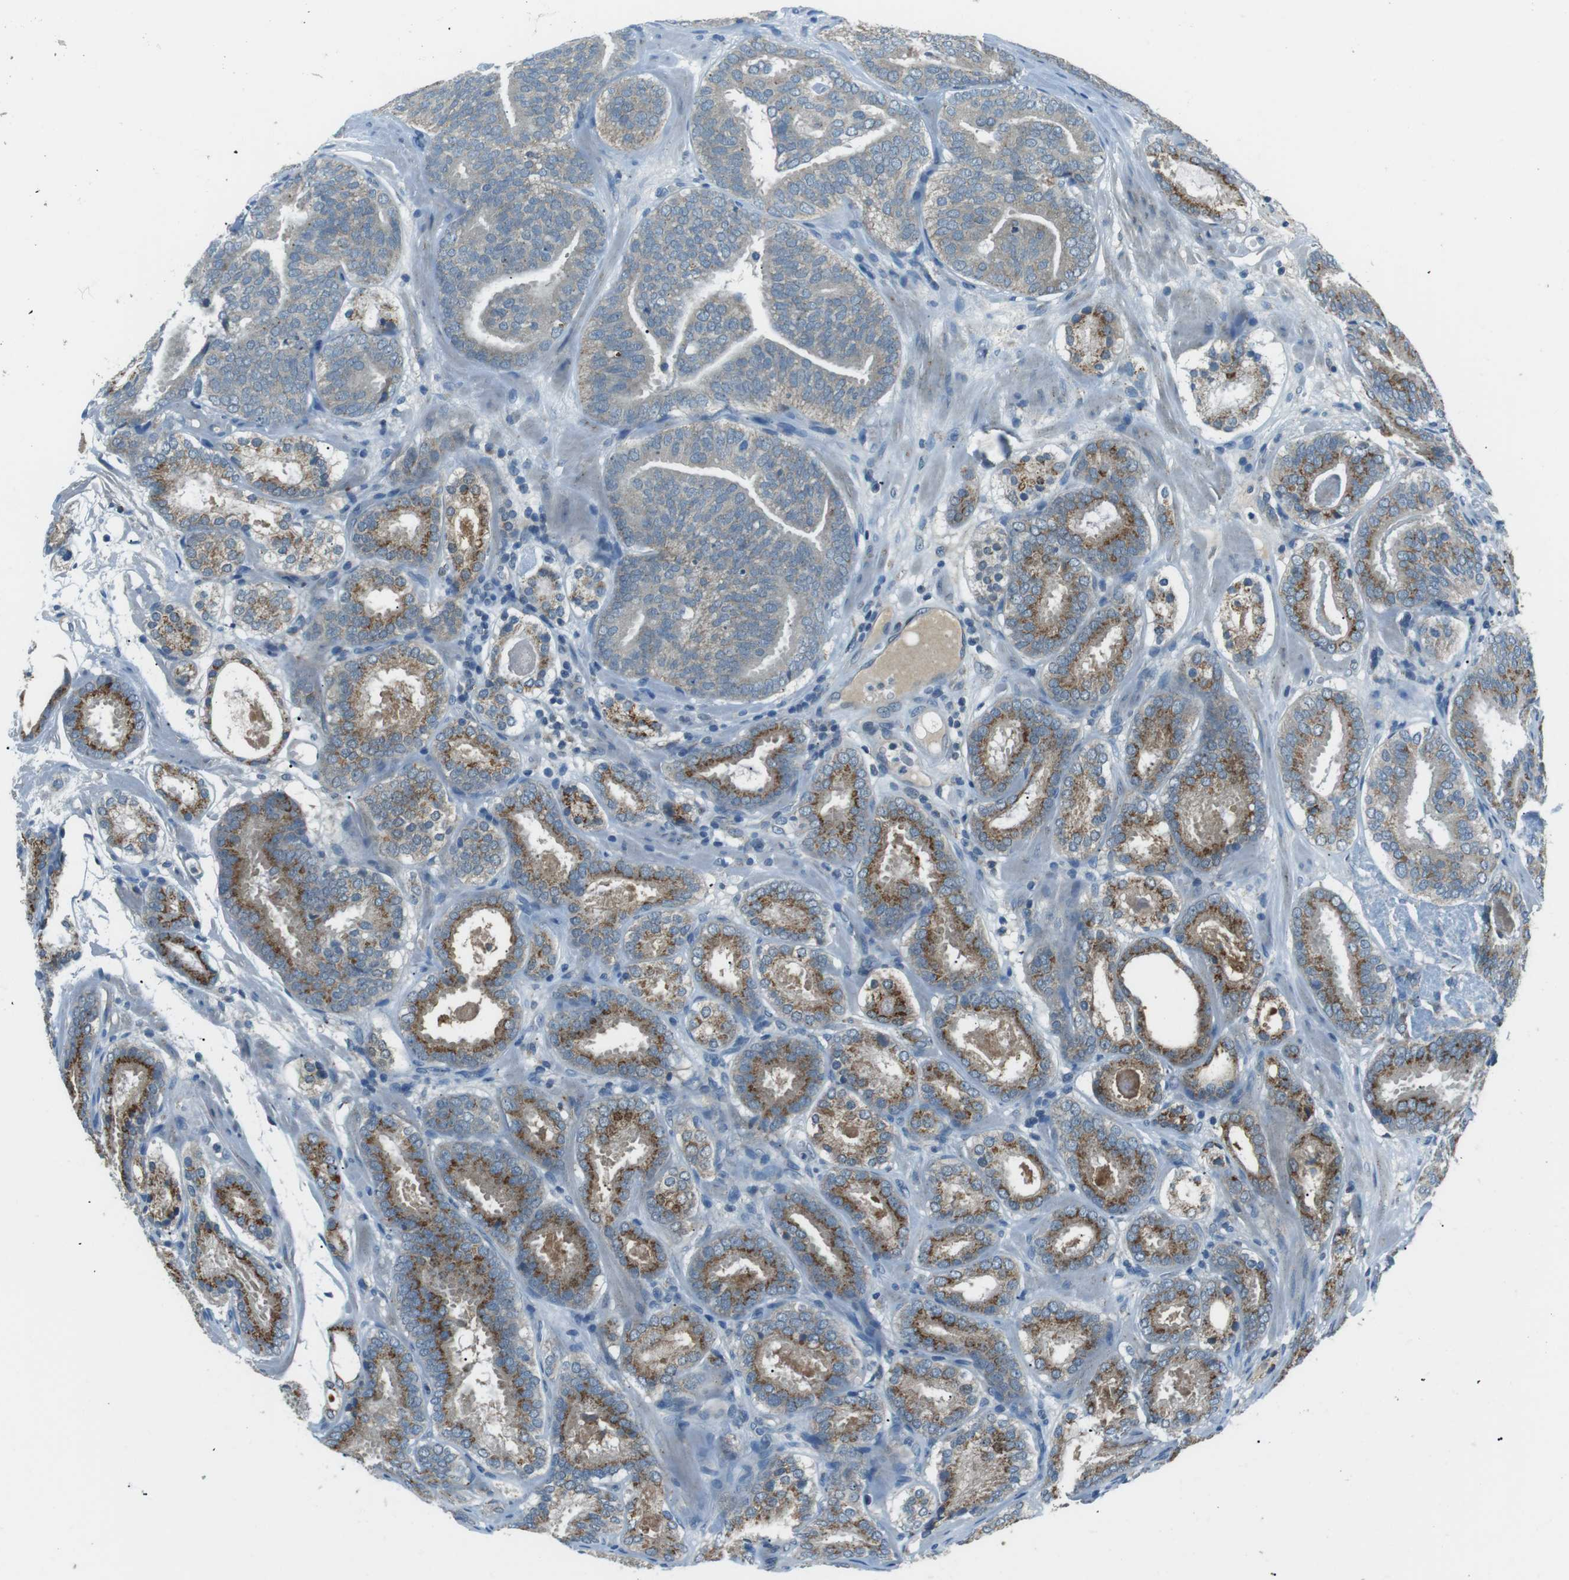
{"staining": {"intensity": "moderate", "quantity": "25%-75%", "location": "cytoplasmic/membranous"}, "tissue": "prostate cancer", "cell_type": "Tumor cells", "image_type": "cancer", "snomed": [{"axis": "morphology", "description": "Adenocarcinoma, Low grade"}, {"axis": "topography", "description": "Prostate"}], "caption": "About 25%-75% of tumor cells in prostate cancer (low-grade adenocarcinoma) exhibit moderate cytoplasmic/membranous protein staining as visualized by brown immunohistochemical staining.", "gene": "FAM3B", "patient": {"sex": "male", "age": 69}}